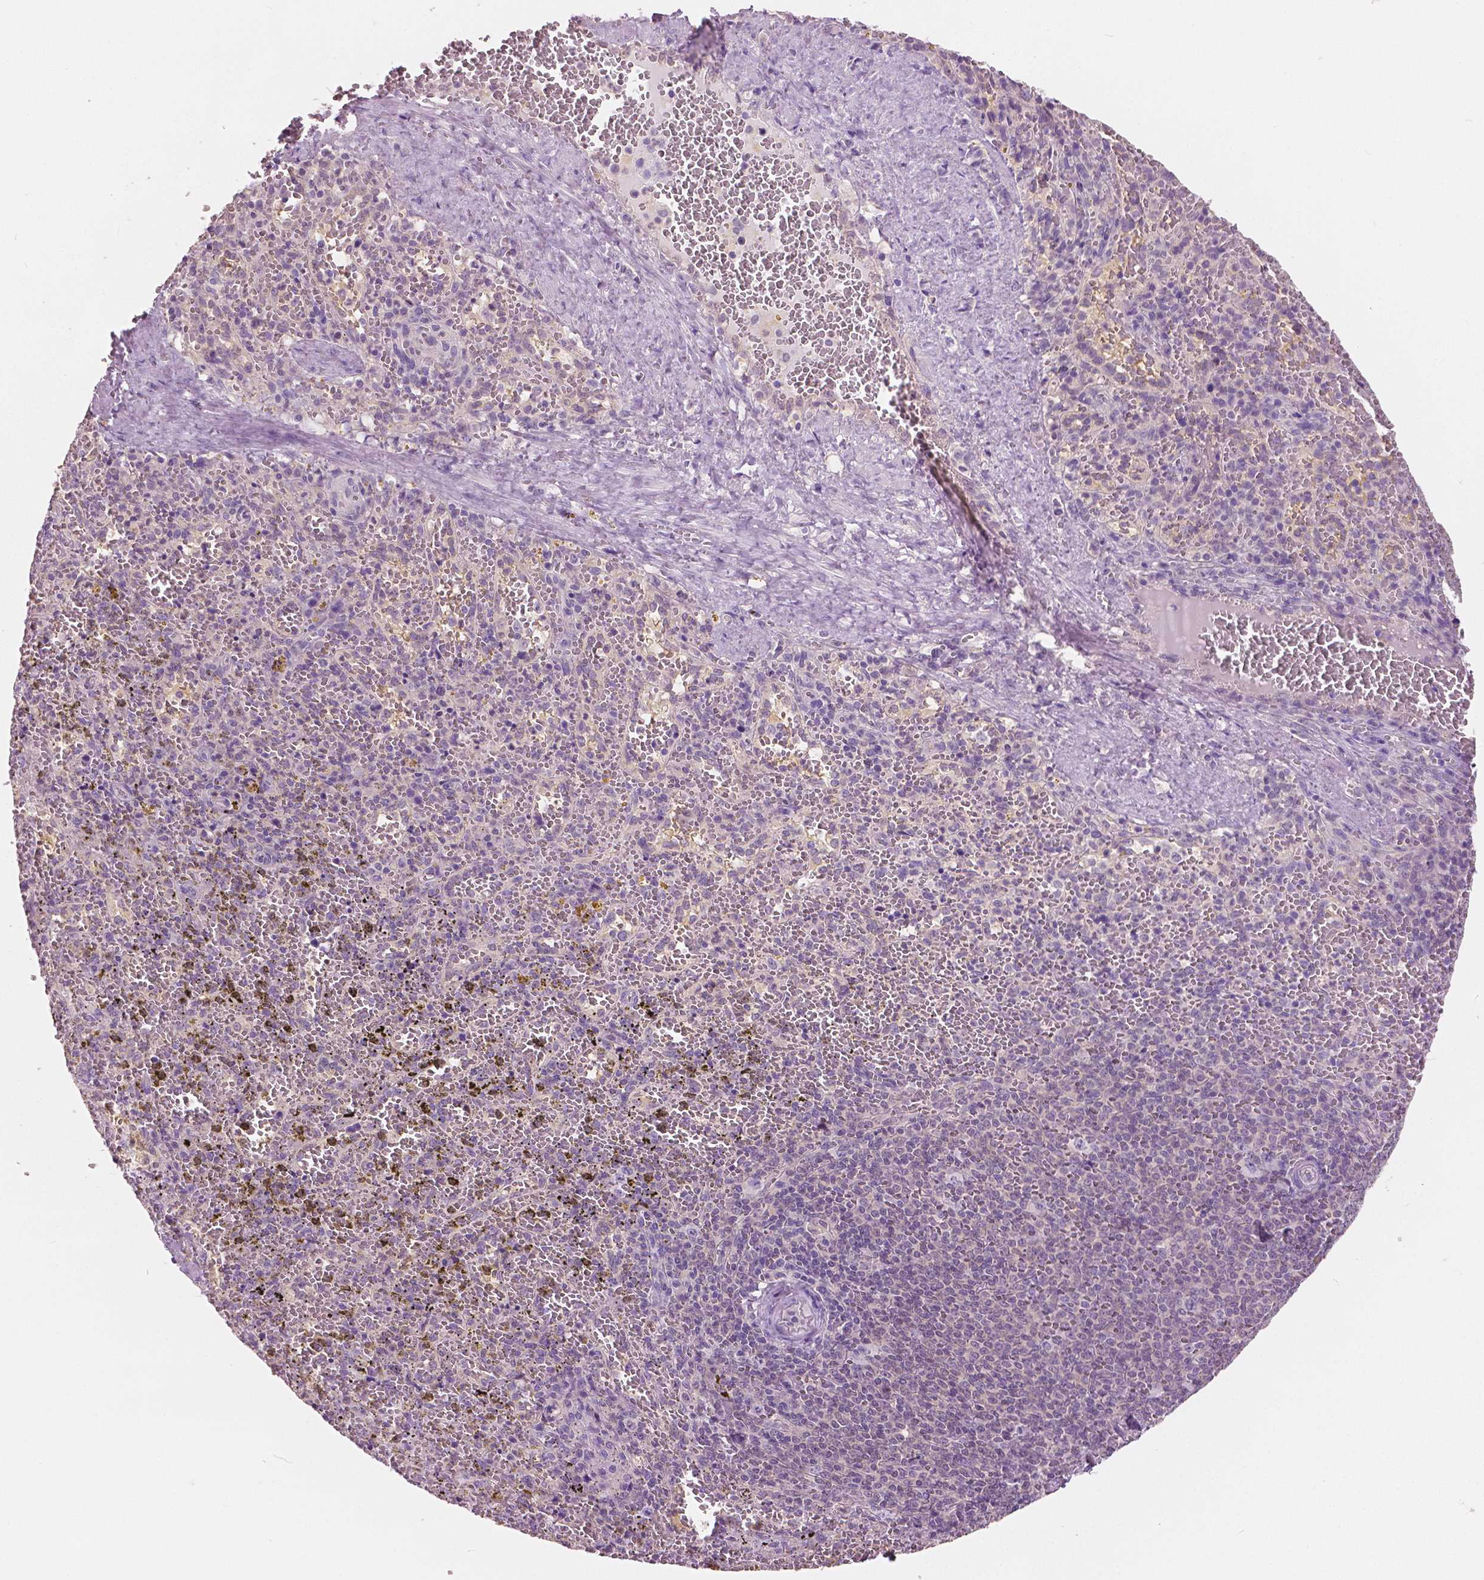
{"staining": {"intensity": "negative", "quantity": "none", "location": "none"}, "tissue": "spleen", "cell_type": "Cells in red pulp", "image_type": "normal", "snomed": [{"axis": "morphology", "description": "Normal tissue, NOS"}, {"axis": "topography", "description": "Spleen"}], "caption": "This is a micrograph of immunohistochemistry (IHC) staining of normal spleen, which shows no staining in cells in red pulp.", "gene": "TKFC", "patient": {"sex": "female", "age": 50}}